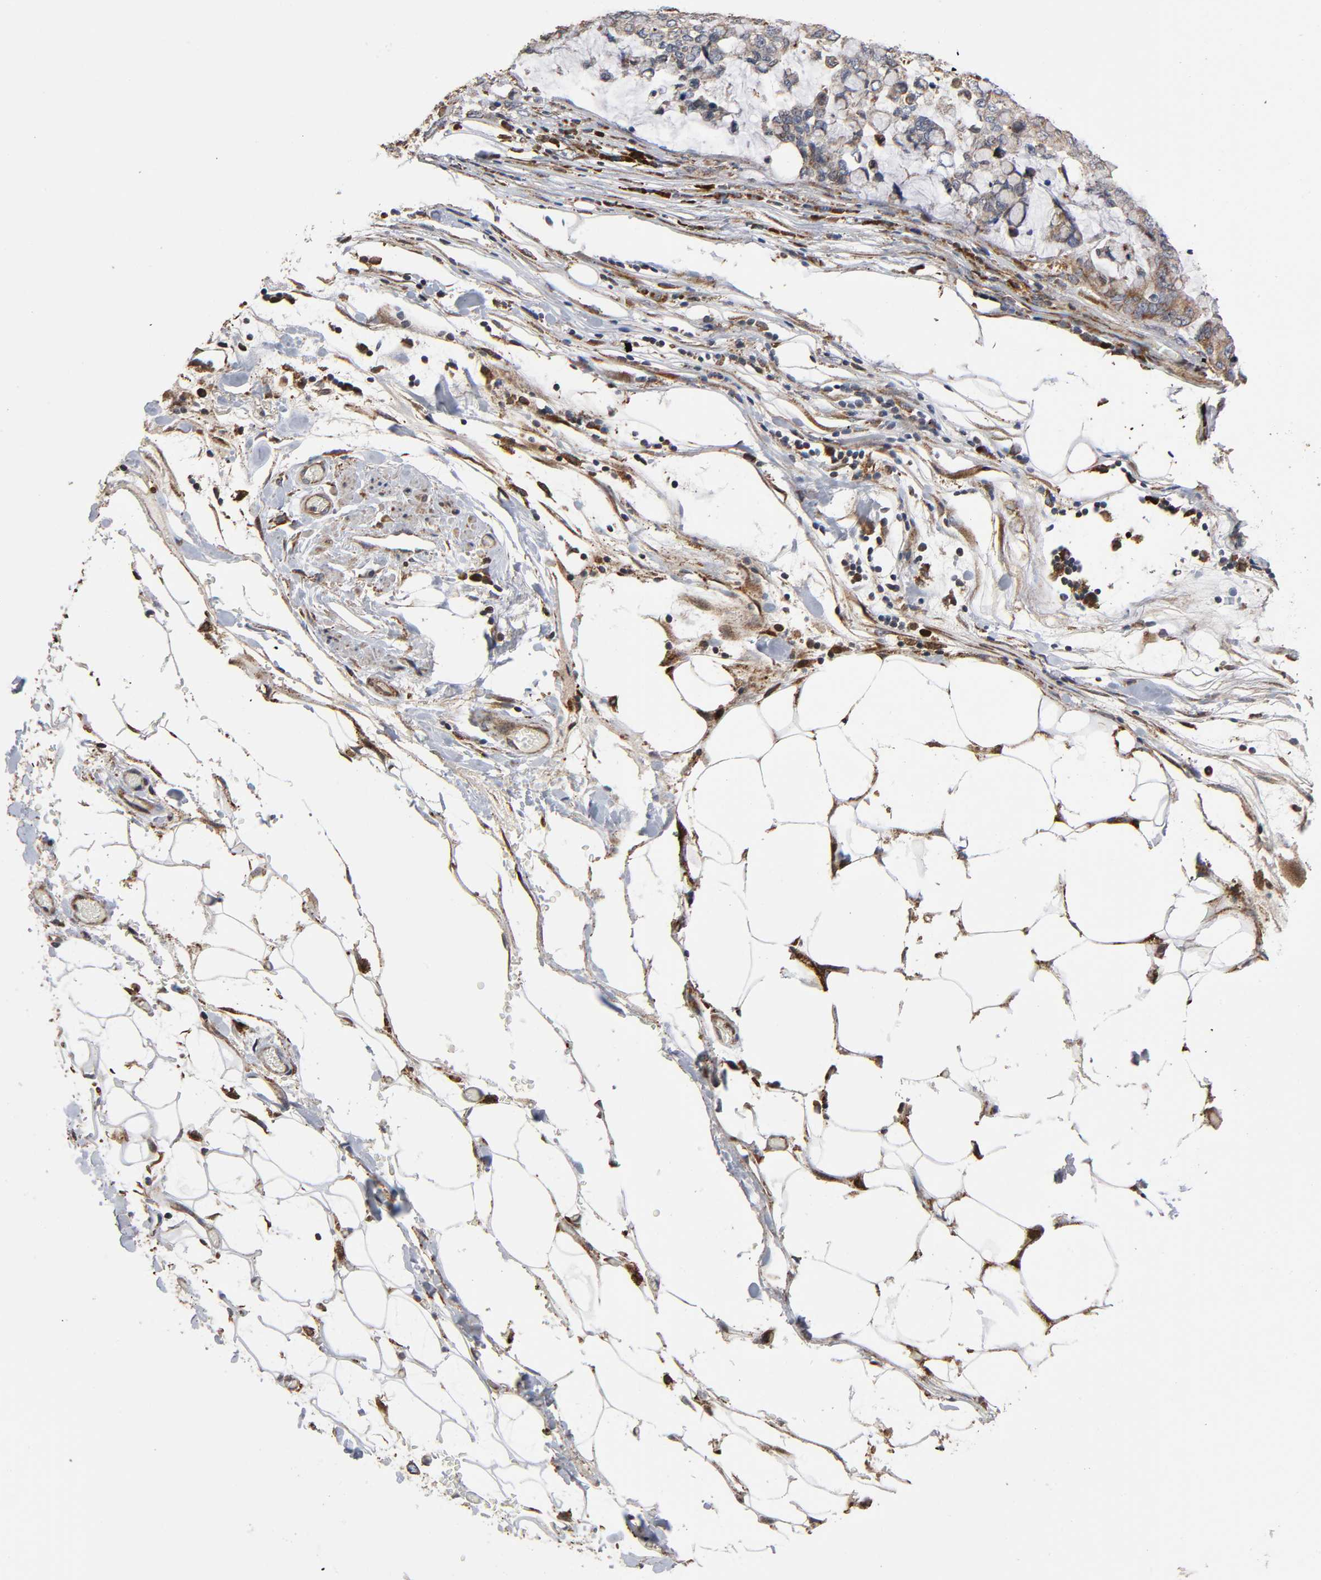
{"staining": {"intensity": "weak", "quantity": "25%-75%", "location": "cytoplasmic/membranous"}, "tissue": "stomach cancer", "cell_type": "Tumor cells", "image_type": "cancer", "snomed": [{"axis": "morphology", "description": "Adenocarcinoma, NOS"}, {"axis": "topography", "description": "Stomach, lower"}], "caption": "Stomach cancer (adenocarcinoma) was stained to show a protein in brown. There is low levels of weak cytoplasmic/membranous staining in about 25%-75% of tumor cells.", "gene": "MAP3K1", "patient": {"sex": "male", "age": 84}}